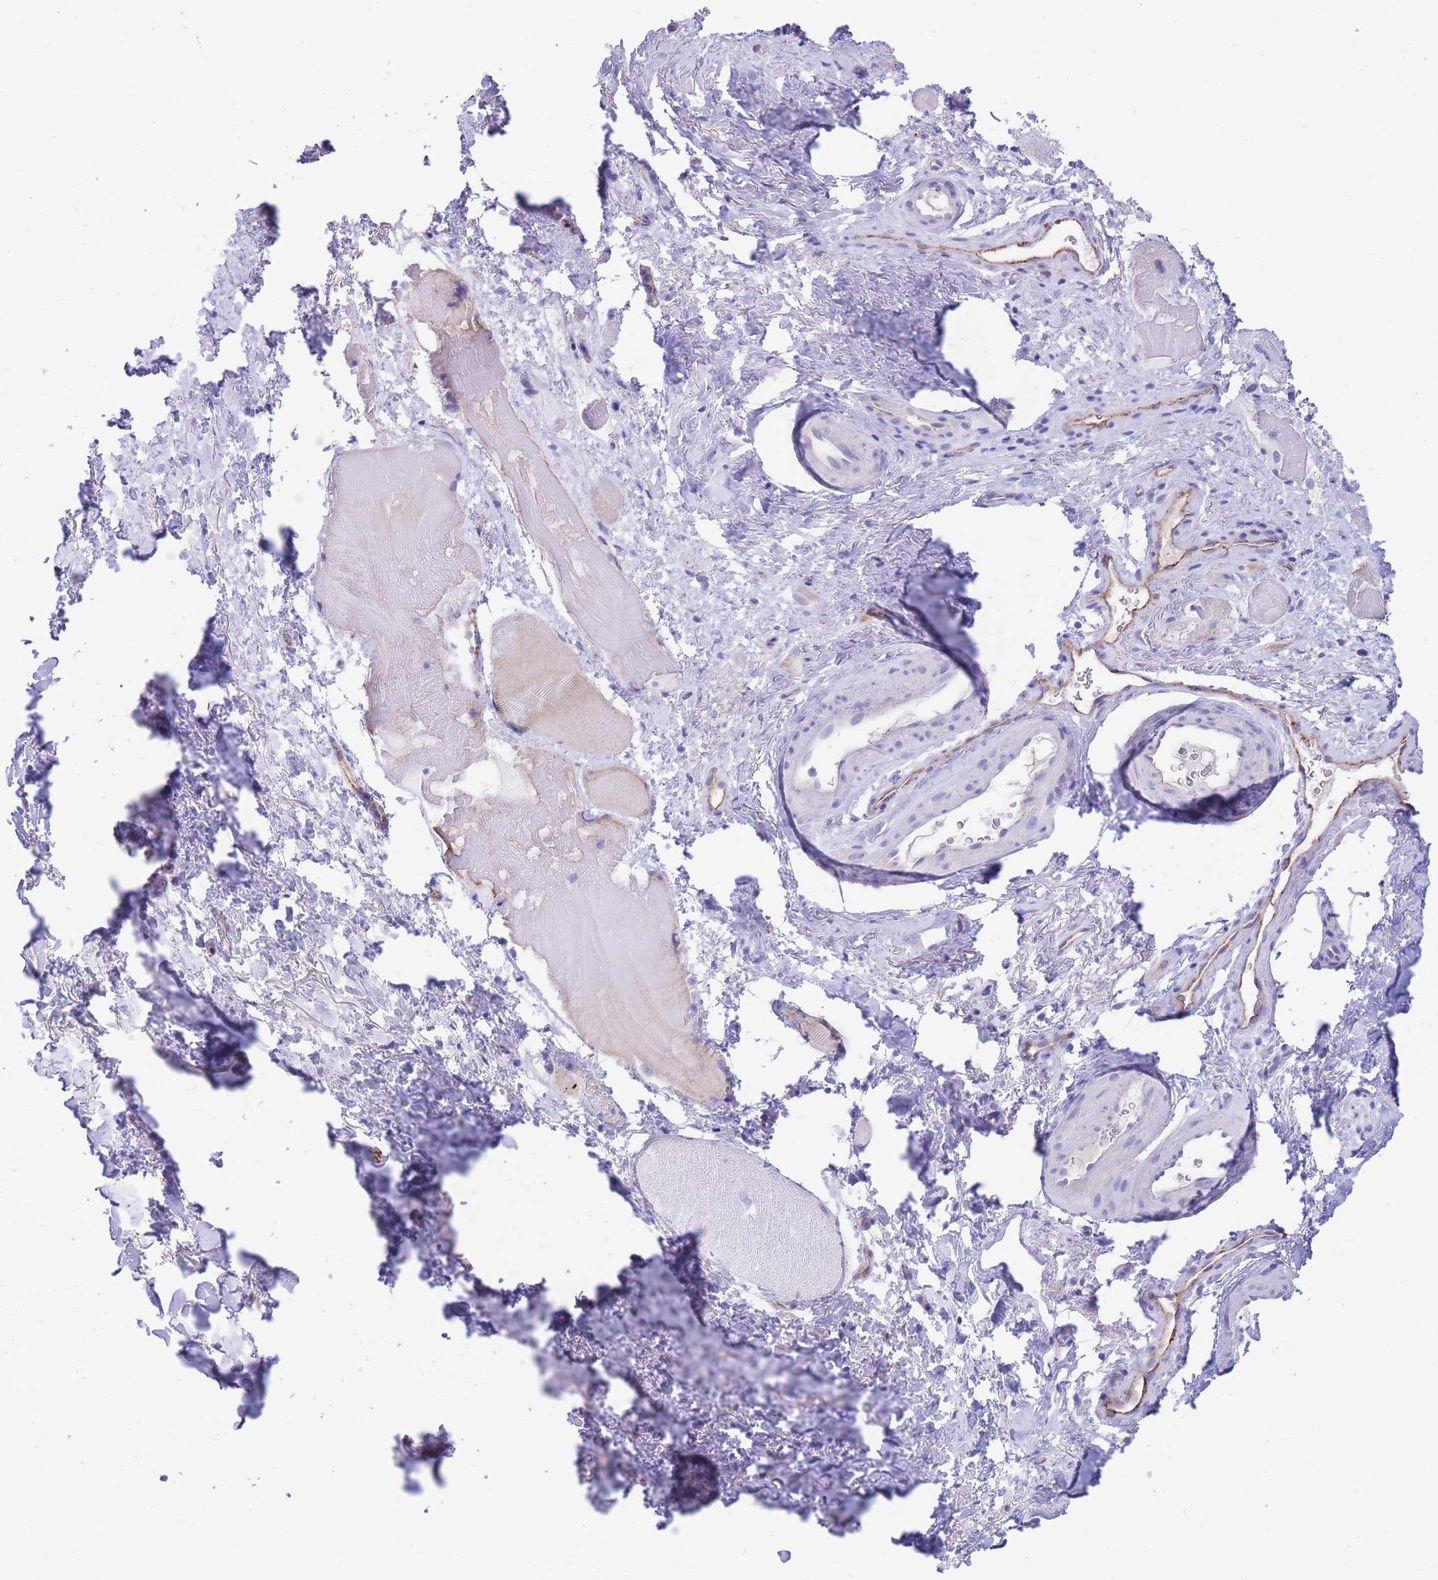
{"staining": {"intensity": "negative", "quantity": "none", "location": "none"}, "tissue": "smooth muscle", "cell_type": "Smooth muscle cells", "image_type": "normal", "snomed": [{"axis": "morphology", "description": "Normal tissue, NOS"}, {"axis": "topography", "description": "Smooth muscle"}, {"axis": "topography", "description": "Peripheral nerve tissue"}], "caption": "DAB immunohistochemical staining of unremarkable smooth muscle displays no significant expression in smooth muscle cells.", "gene": "DET1", "patient": {"sex": "male", "age": 69}}